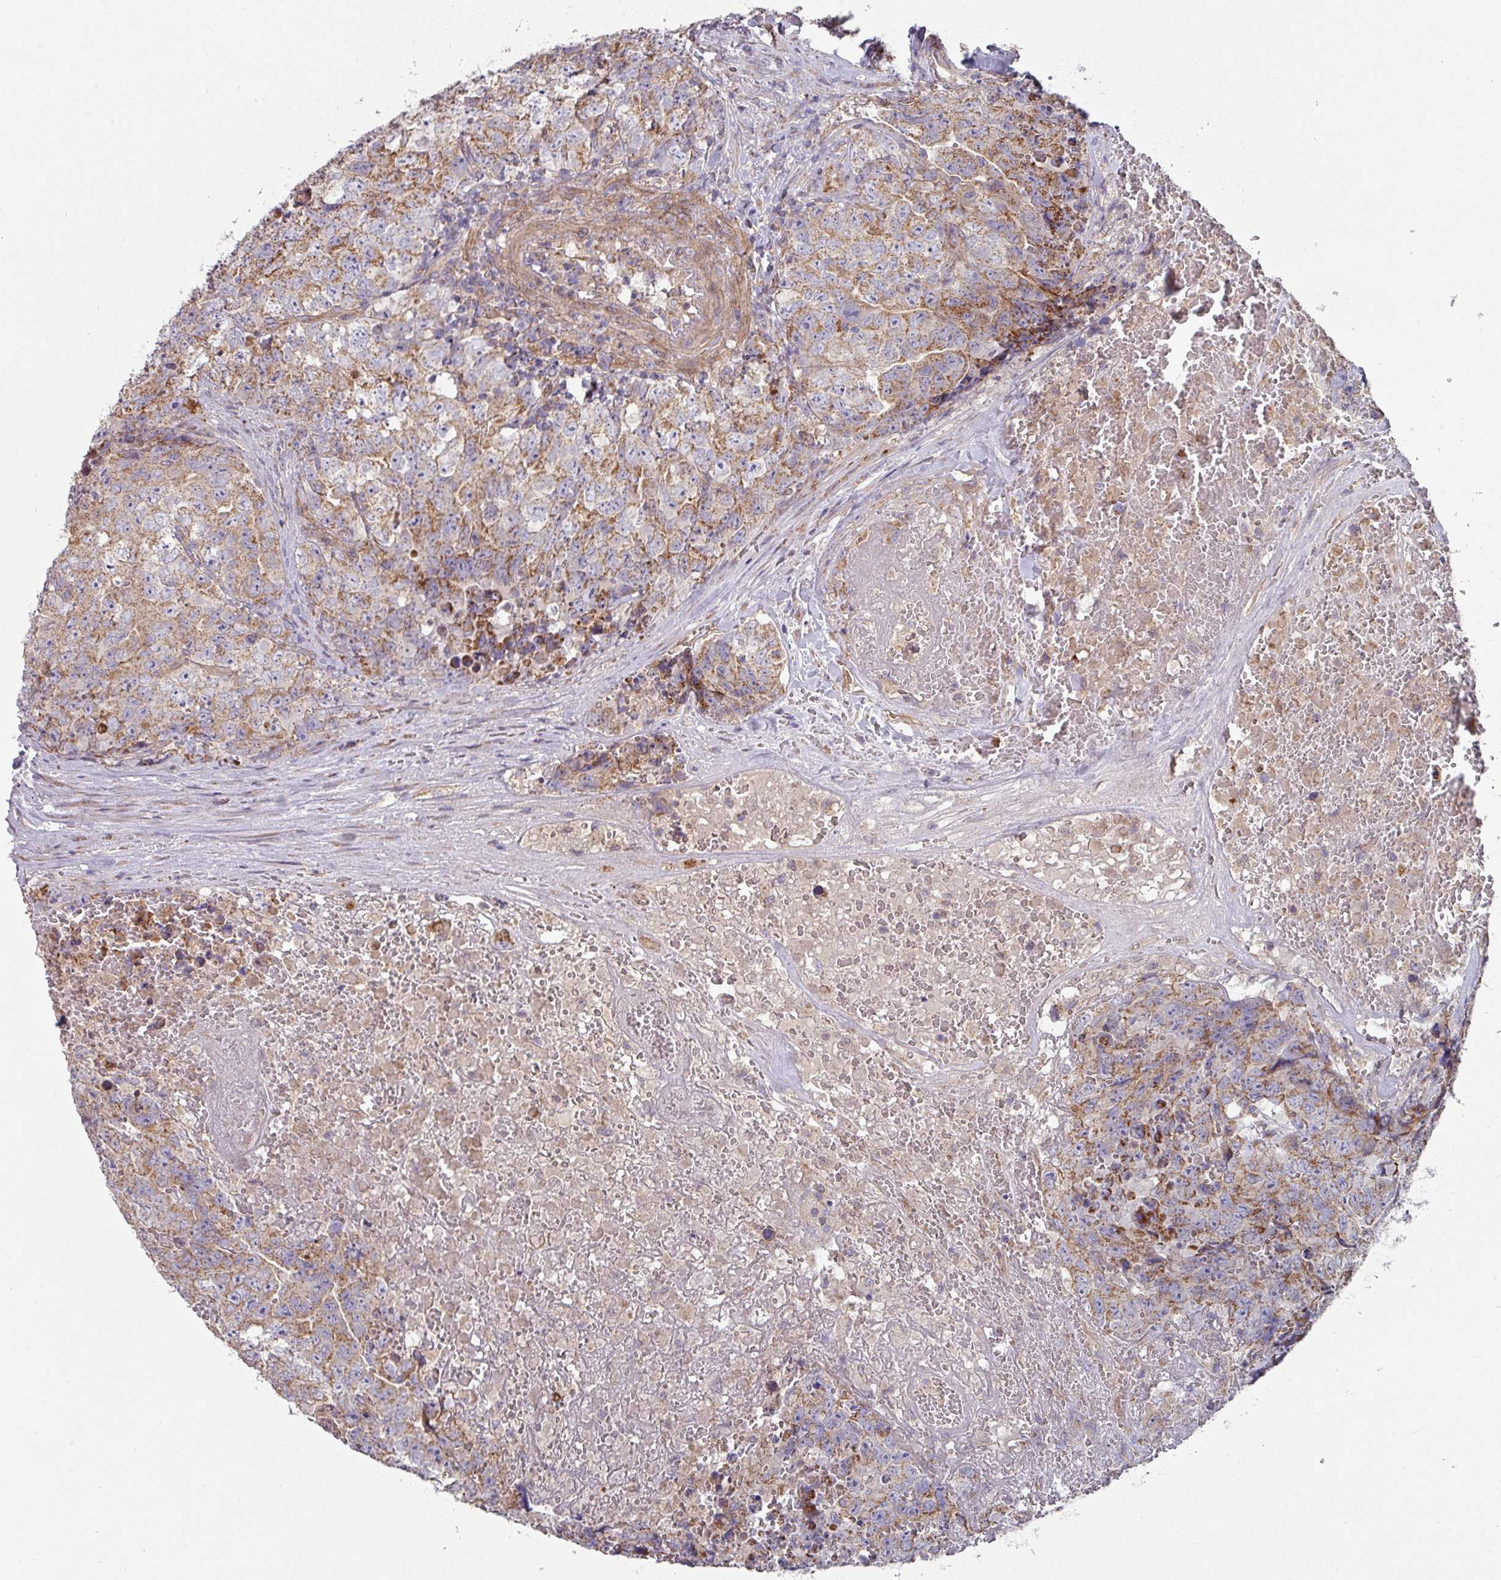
{"staining": {"intensity": "moderate", "quantity": ">75%", "location": "cytoplasmic/membranous"}, "tissue": "testis cancer", "cell_type": "Tumor cells", "image_type": "cancer", "snomed": [{"axis": "morphology", "description": "Seminoma, NOS"}, {"axis": "morphology", "description": "Teratoma, malignant, NOS"}, {"axis": "topography", "description": "Testis"}], "caption": "DAB immunohistochemical staining of human testis cancer (seminoma) displays moderate cytoplasmic/membranous protein expression in about >75% of tumor cells.", "gene": "DCAF12L2", "patient": {"sex": "male", "age": 34}}